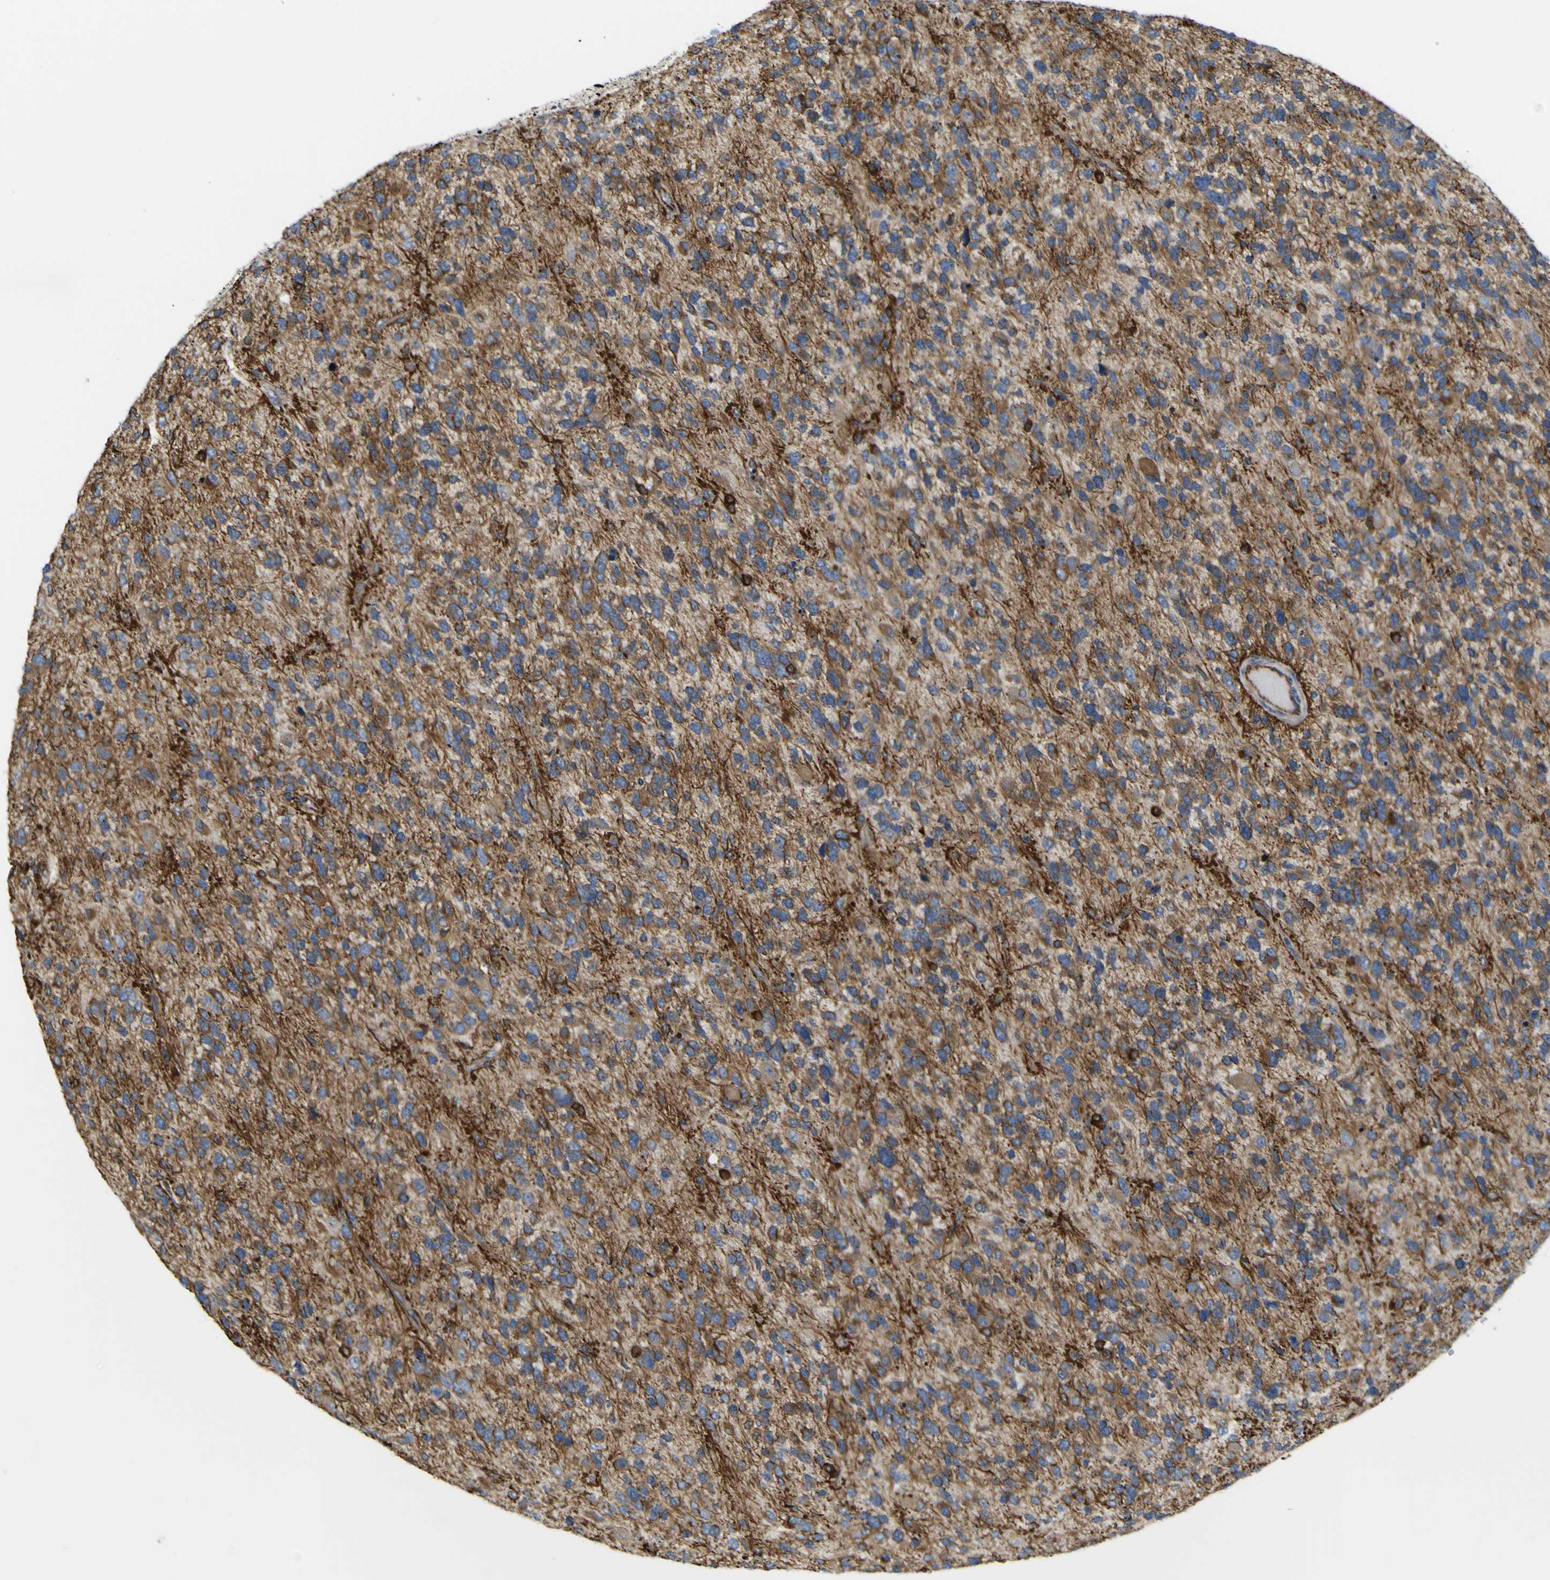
{"staining": {"intensity": "strong", "quantity": "<25%", "location": "cytoplasmic/membranous"}, "tissue": "glioma", "cell_type": "Tumor cells", "image_type": "cancer", "snomed": [{"axis": "morphology", "description": "Glioma, malignant, High grade"}, {"axis": "topography", "description": "Brain"}], "caption": "Brown immunohistochemical staining in human malignant glioma (high-grade) reveals strong cytoplasmic/membranous positivity in about <25% of tumor cells.", "gene": "JPH1", "patient": {"sex": "female", "age": 58}}